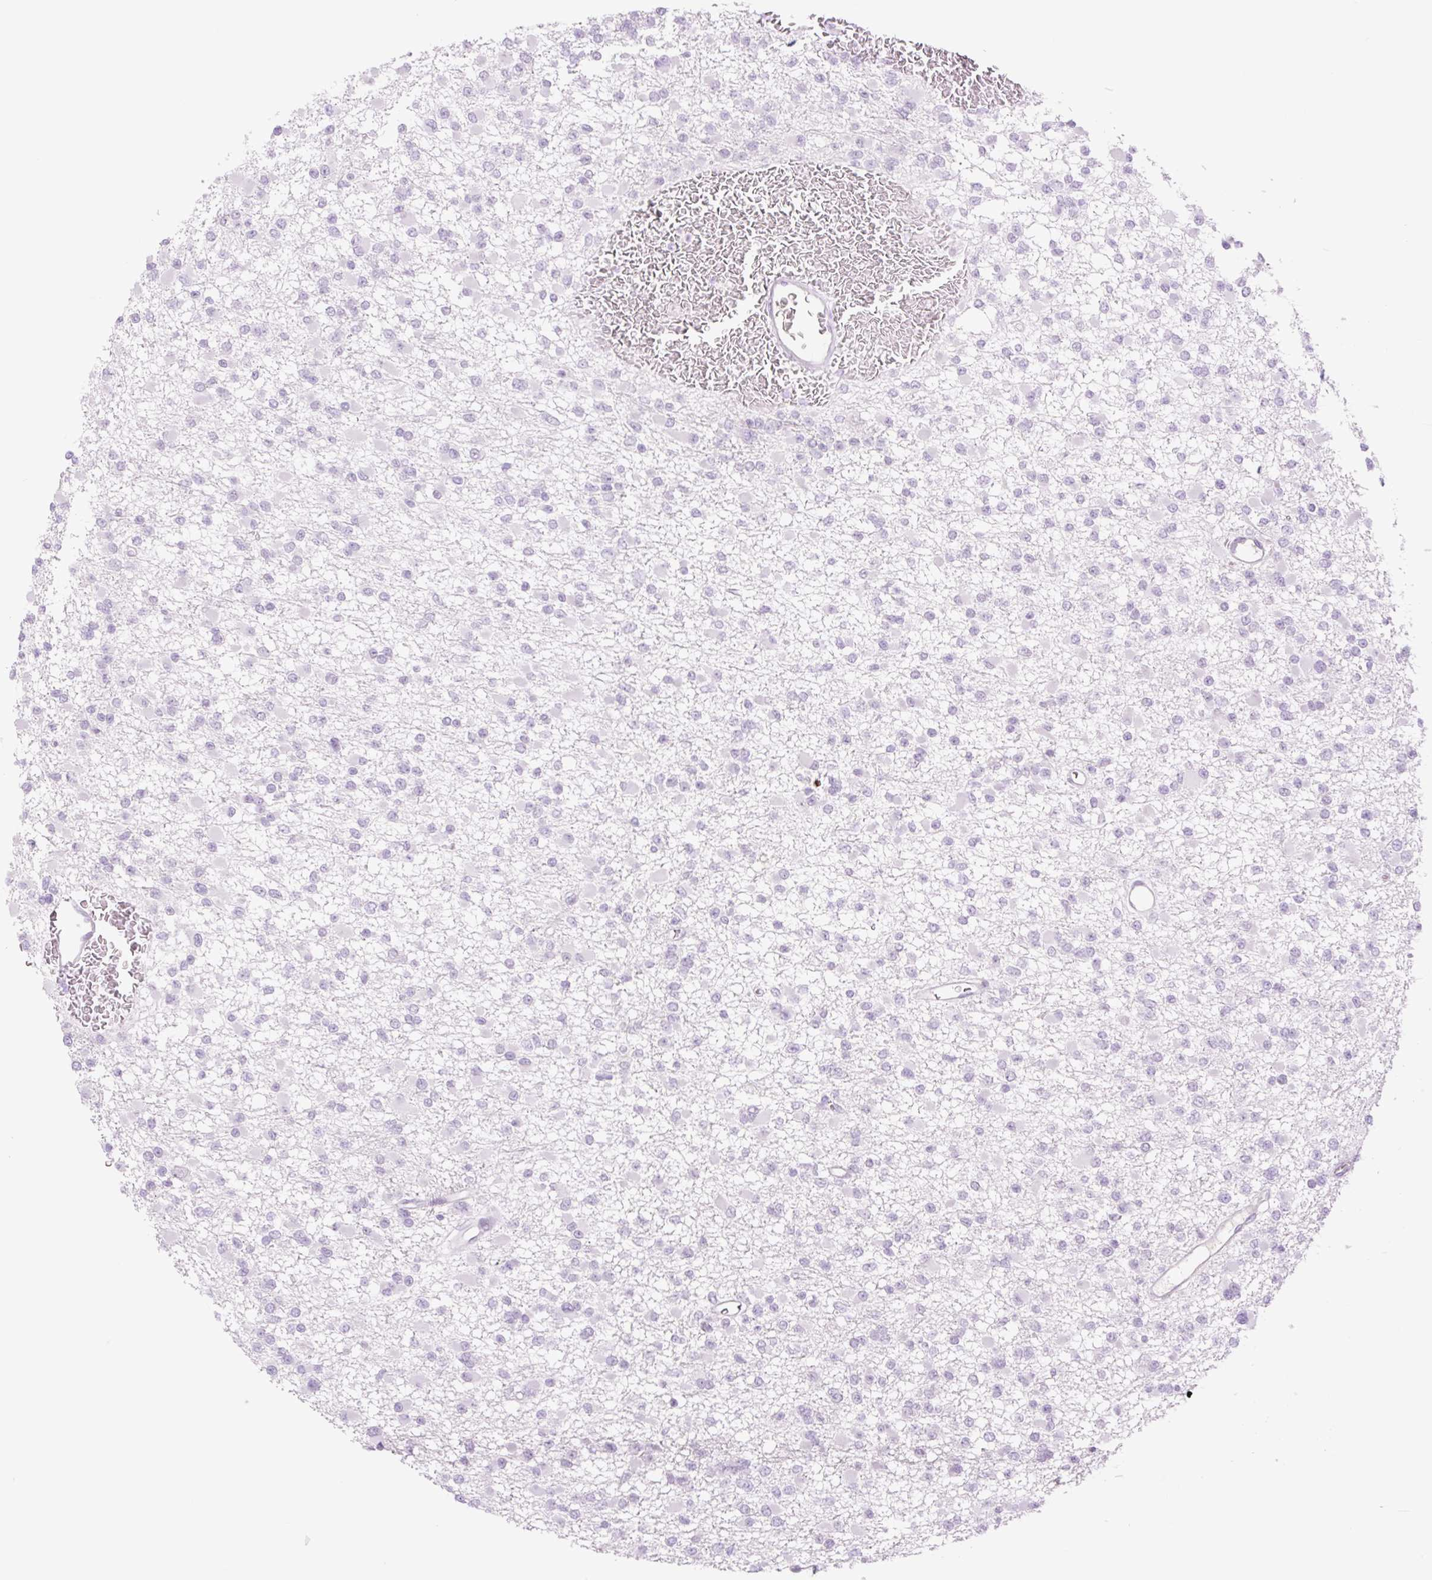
{"staining": {"intensity": "negative", "quantity": "none", "location": "none"}, "tissue": "glioma", "cell_type": "Tumor cells", "image_type": "cancer", "snomed": [{"axis": "morphology", "description": "Glioma, malignant, Low grade"}, {"axis": "topography", "description": "Brain"}], "caption": "A photomicrograph of malignant glioma (low-grade) stained for a protein reveals no brown staining in tumor cells.", "gene": "TBX15", "patient": {"sex": "female", "age": 22}}